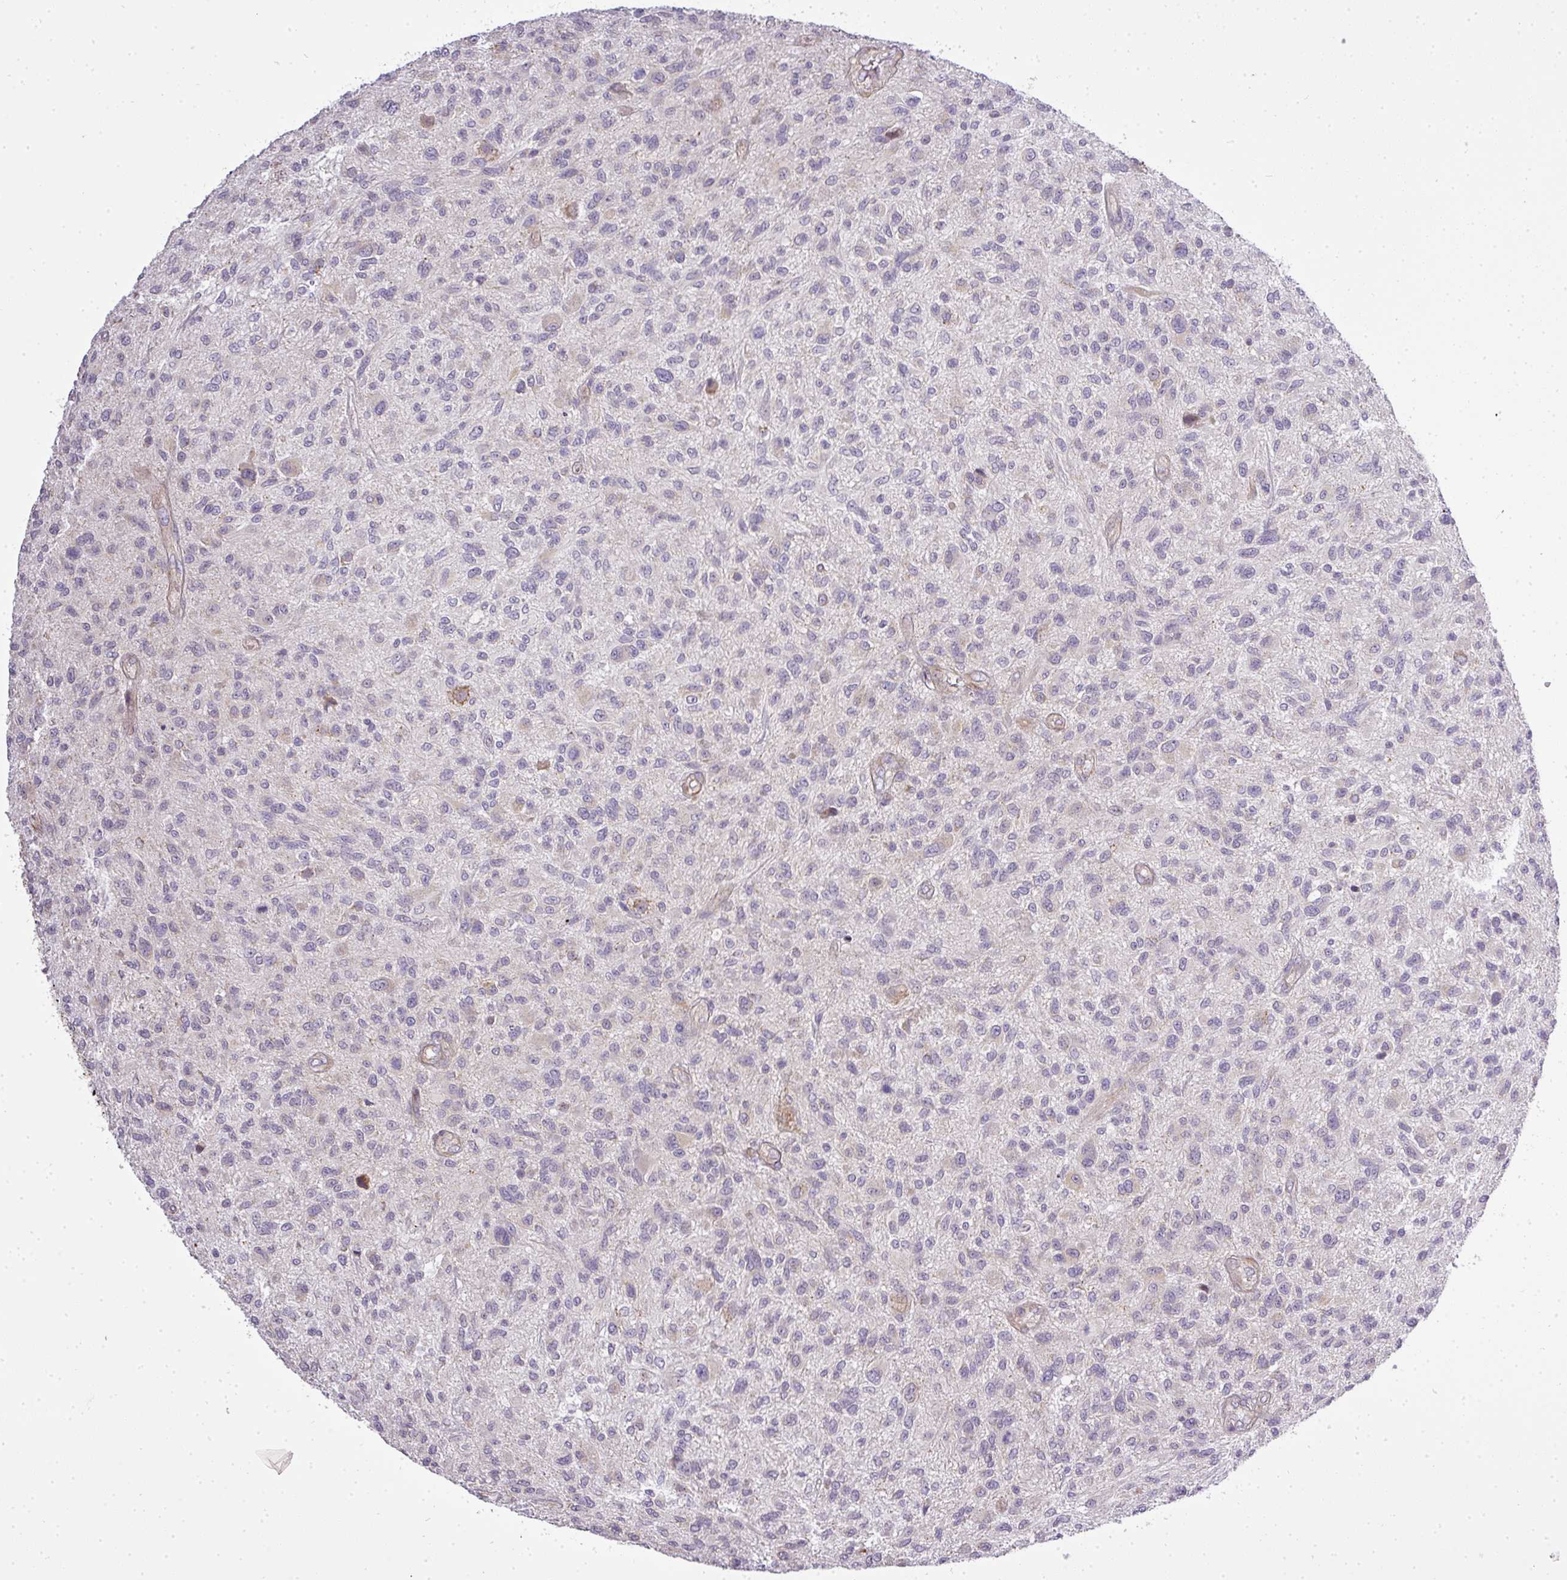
{"staining": {"intensity": "negative", "quantity": "none", "location": "none"}, "tissue": "glioma", "cell_type": "Tumor cells", "image_type": "cancer", "snomed": [{"axis": "morphology", "description": "Glioma, malignant, High grade"}, {"axis": "topography", "description": "Brain"}], "caption": "DAB immunohistochemical staining of human malignant glioma (high-grade) exhibits no significant staining in tumor cells.", "gene": "ZDHHC1", "patient": {"sex": "male", "age": 47}}